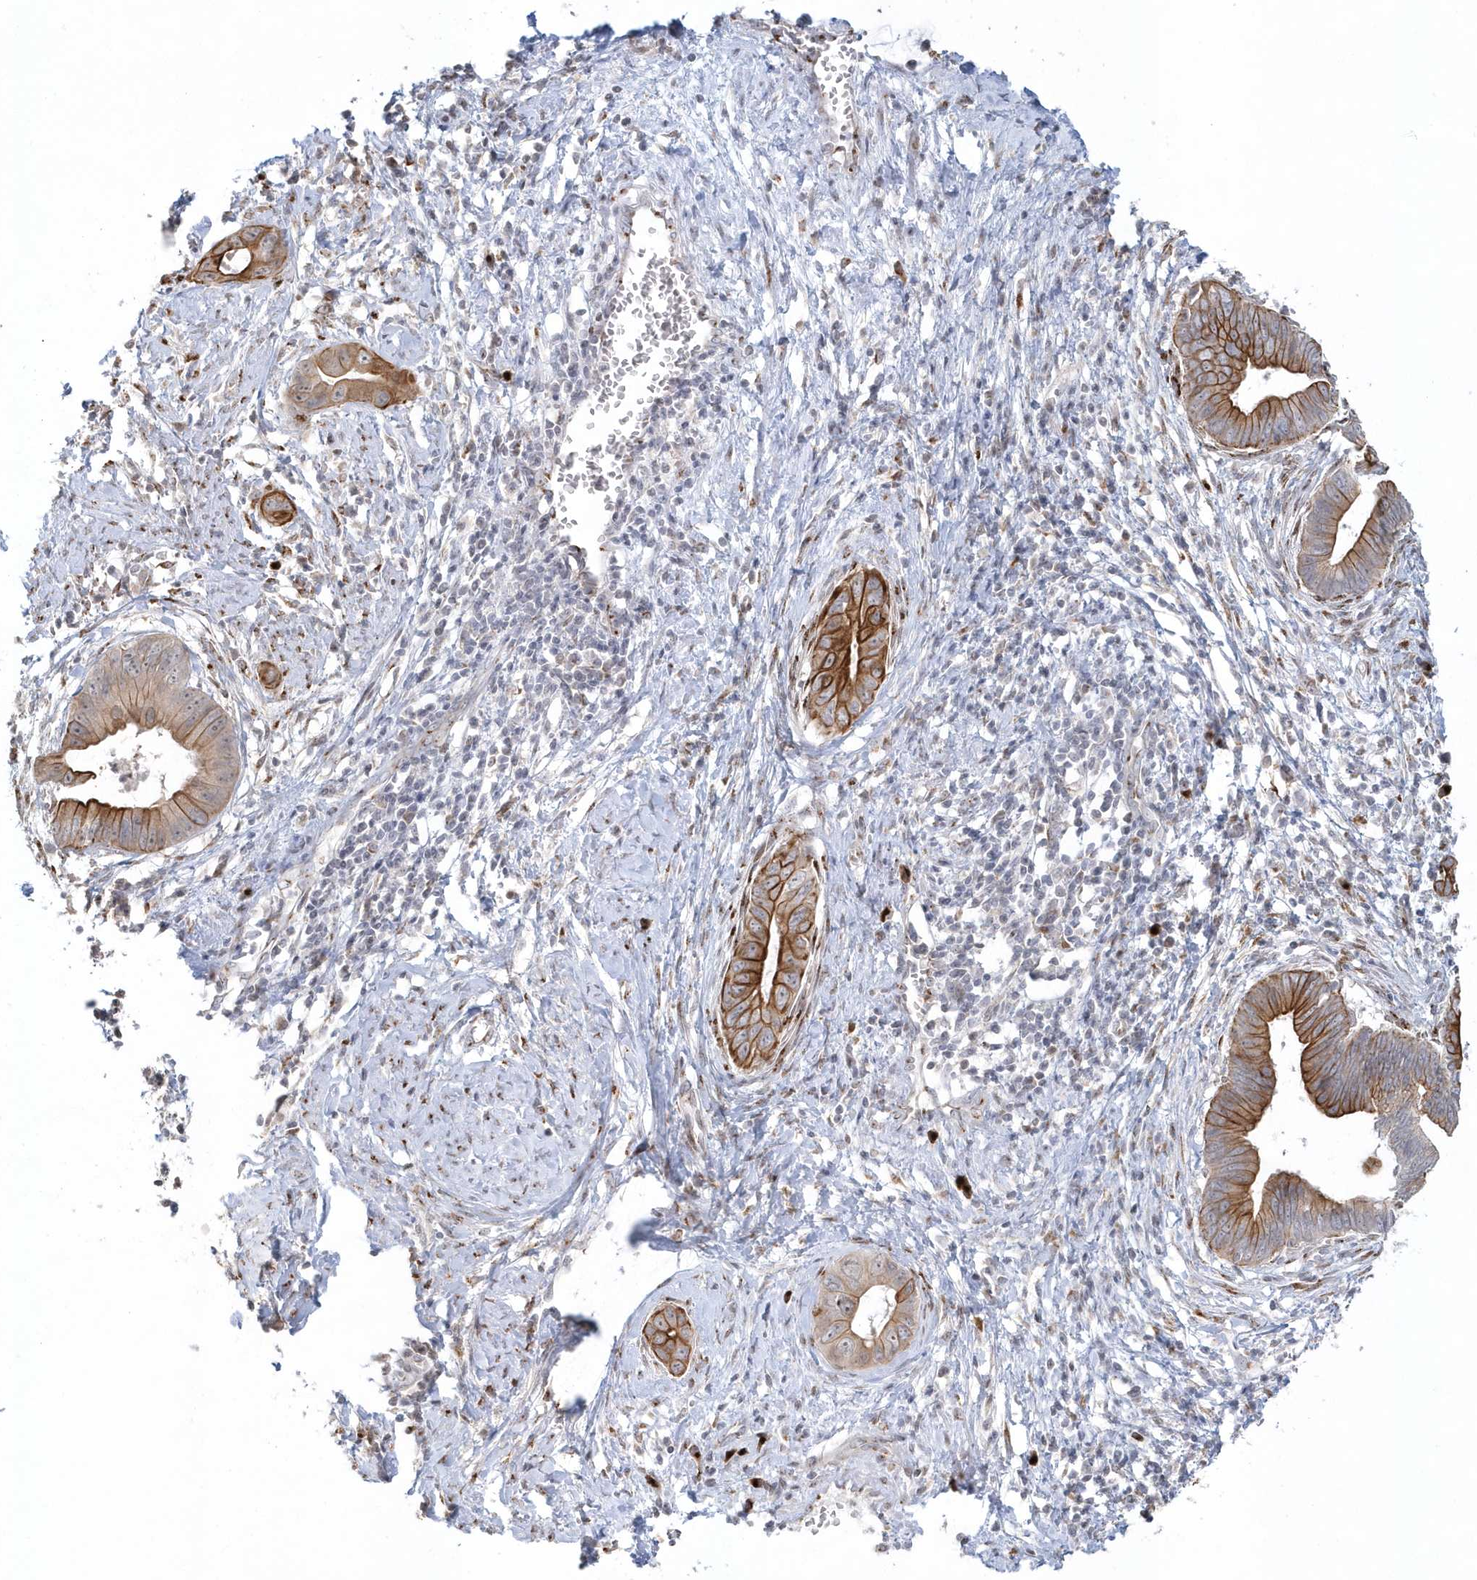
{"staining": {"intensity": "moderate", "quantity": ">75%", "location": "cytoplasmic/membranous"}, "tissue": "cervical cancer", "cell_type": "Tumor cells", "image_type": "cancer", "snomed": [{"axis": "morphology", "description": "Adenocarcinoma, NOS"}, {"axis": "topography", "description": "Cervix"}], "caption": "DAB (3,3'-diaminobenzidine) immunohistochemical staining of human adenocarcinoma (cervical) displays moderate cytoplasmic/membranous protein expression in about >75% of tumor cells.", "gene": "DHFR", "patient": {"sex": "female", "age": 44}}